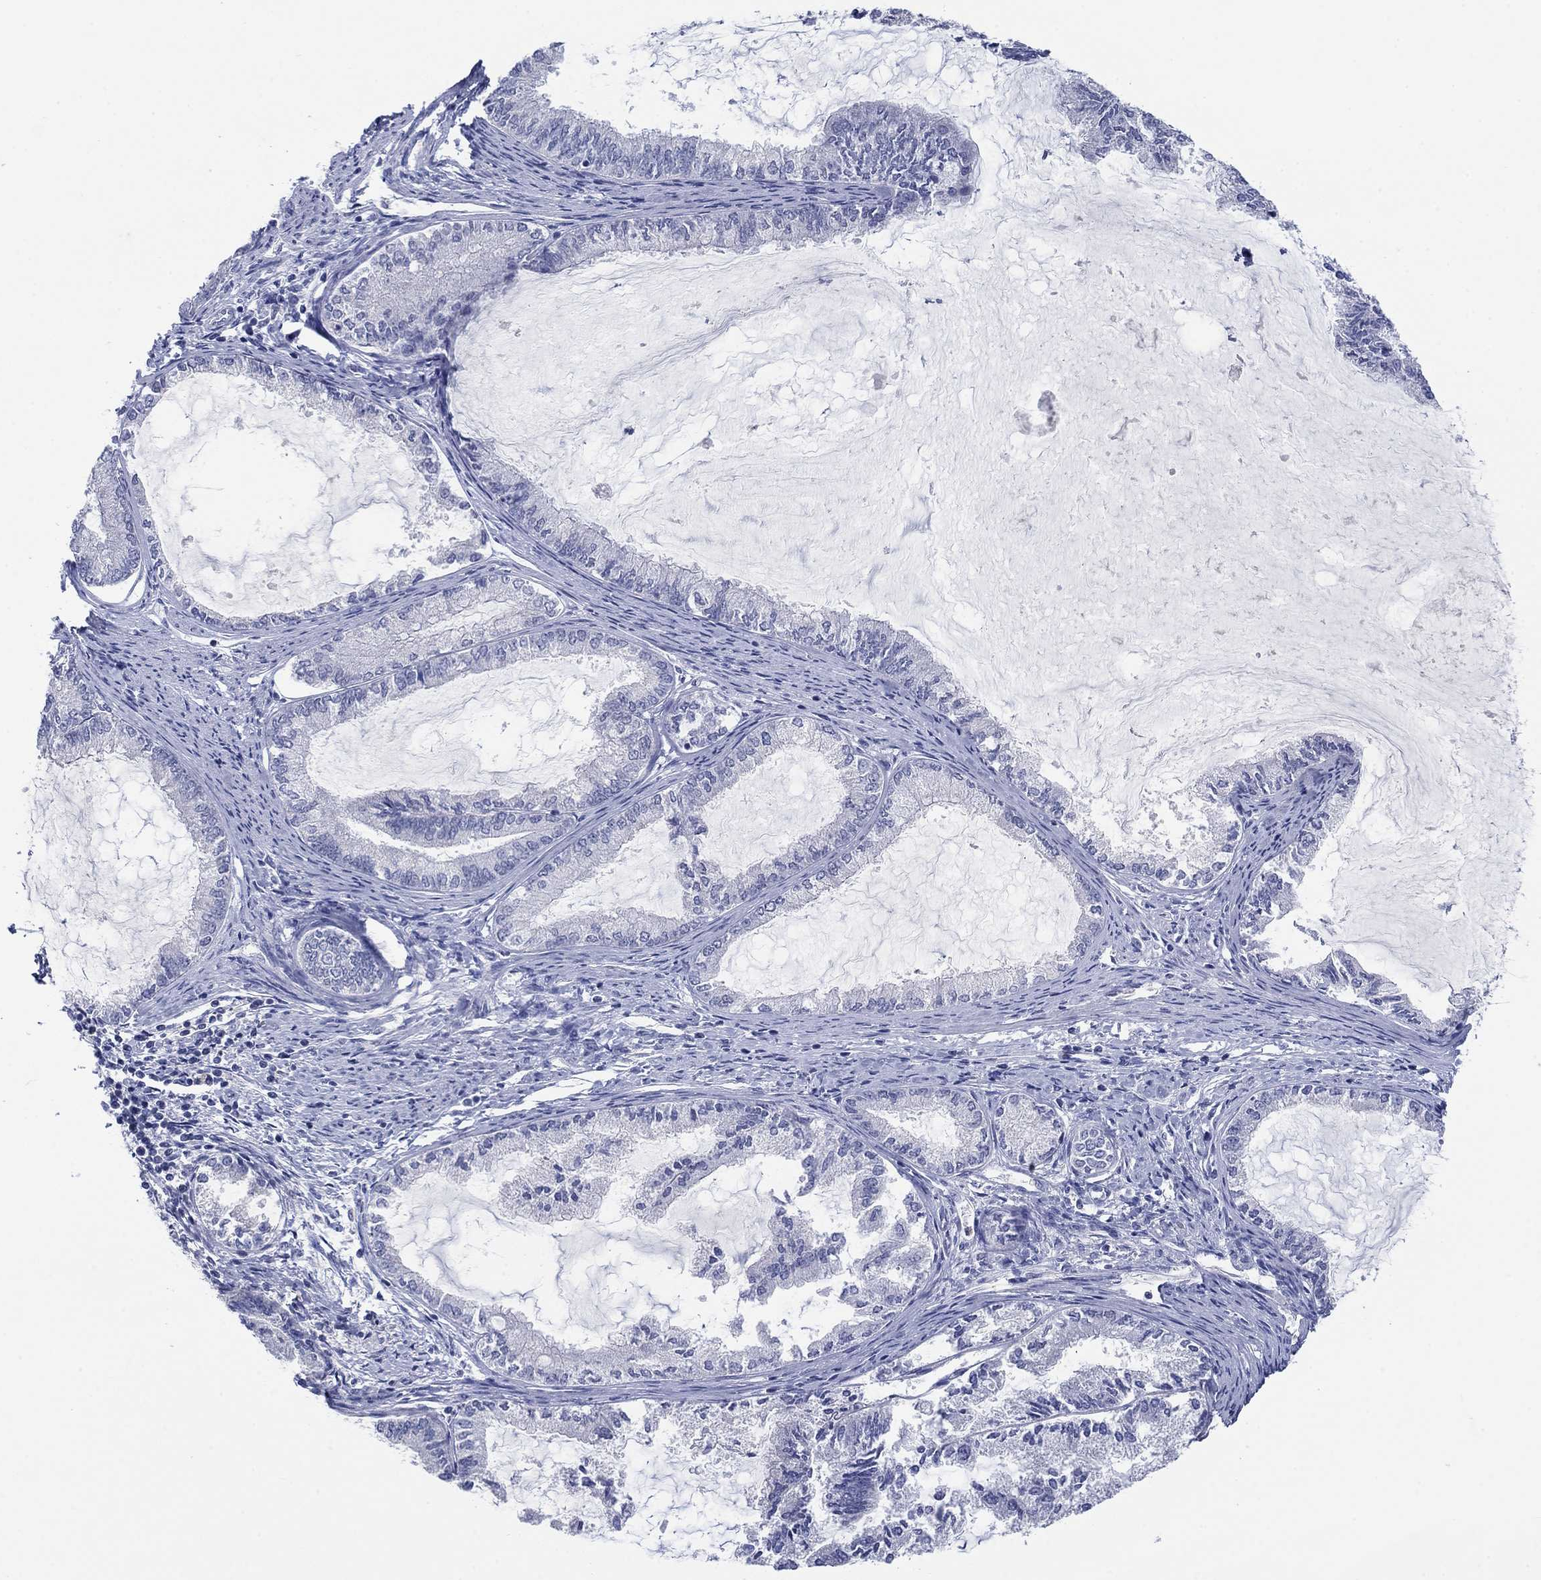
{"staining": {"intensity": "negative", "quantity": "none", "location": "none"}, "tissue": "endometrial cancer", "cell_type": "Tumor cells", "image_type": "cancer", "snomed": [{"axis": "morphology", "description": "Adenocarcinoma, NOS"}, {"axis": "topography", "description": "Endometrium"}], "caption": "Endometrial adenocarcinoma was stained to show a protein in brown. There is no significant positivity in tumor cells.", "gene": "FER1L6", "patient": {"sex": "female", "age": 86}}